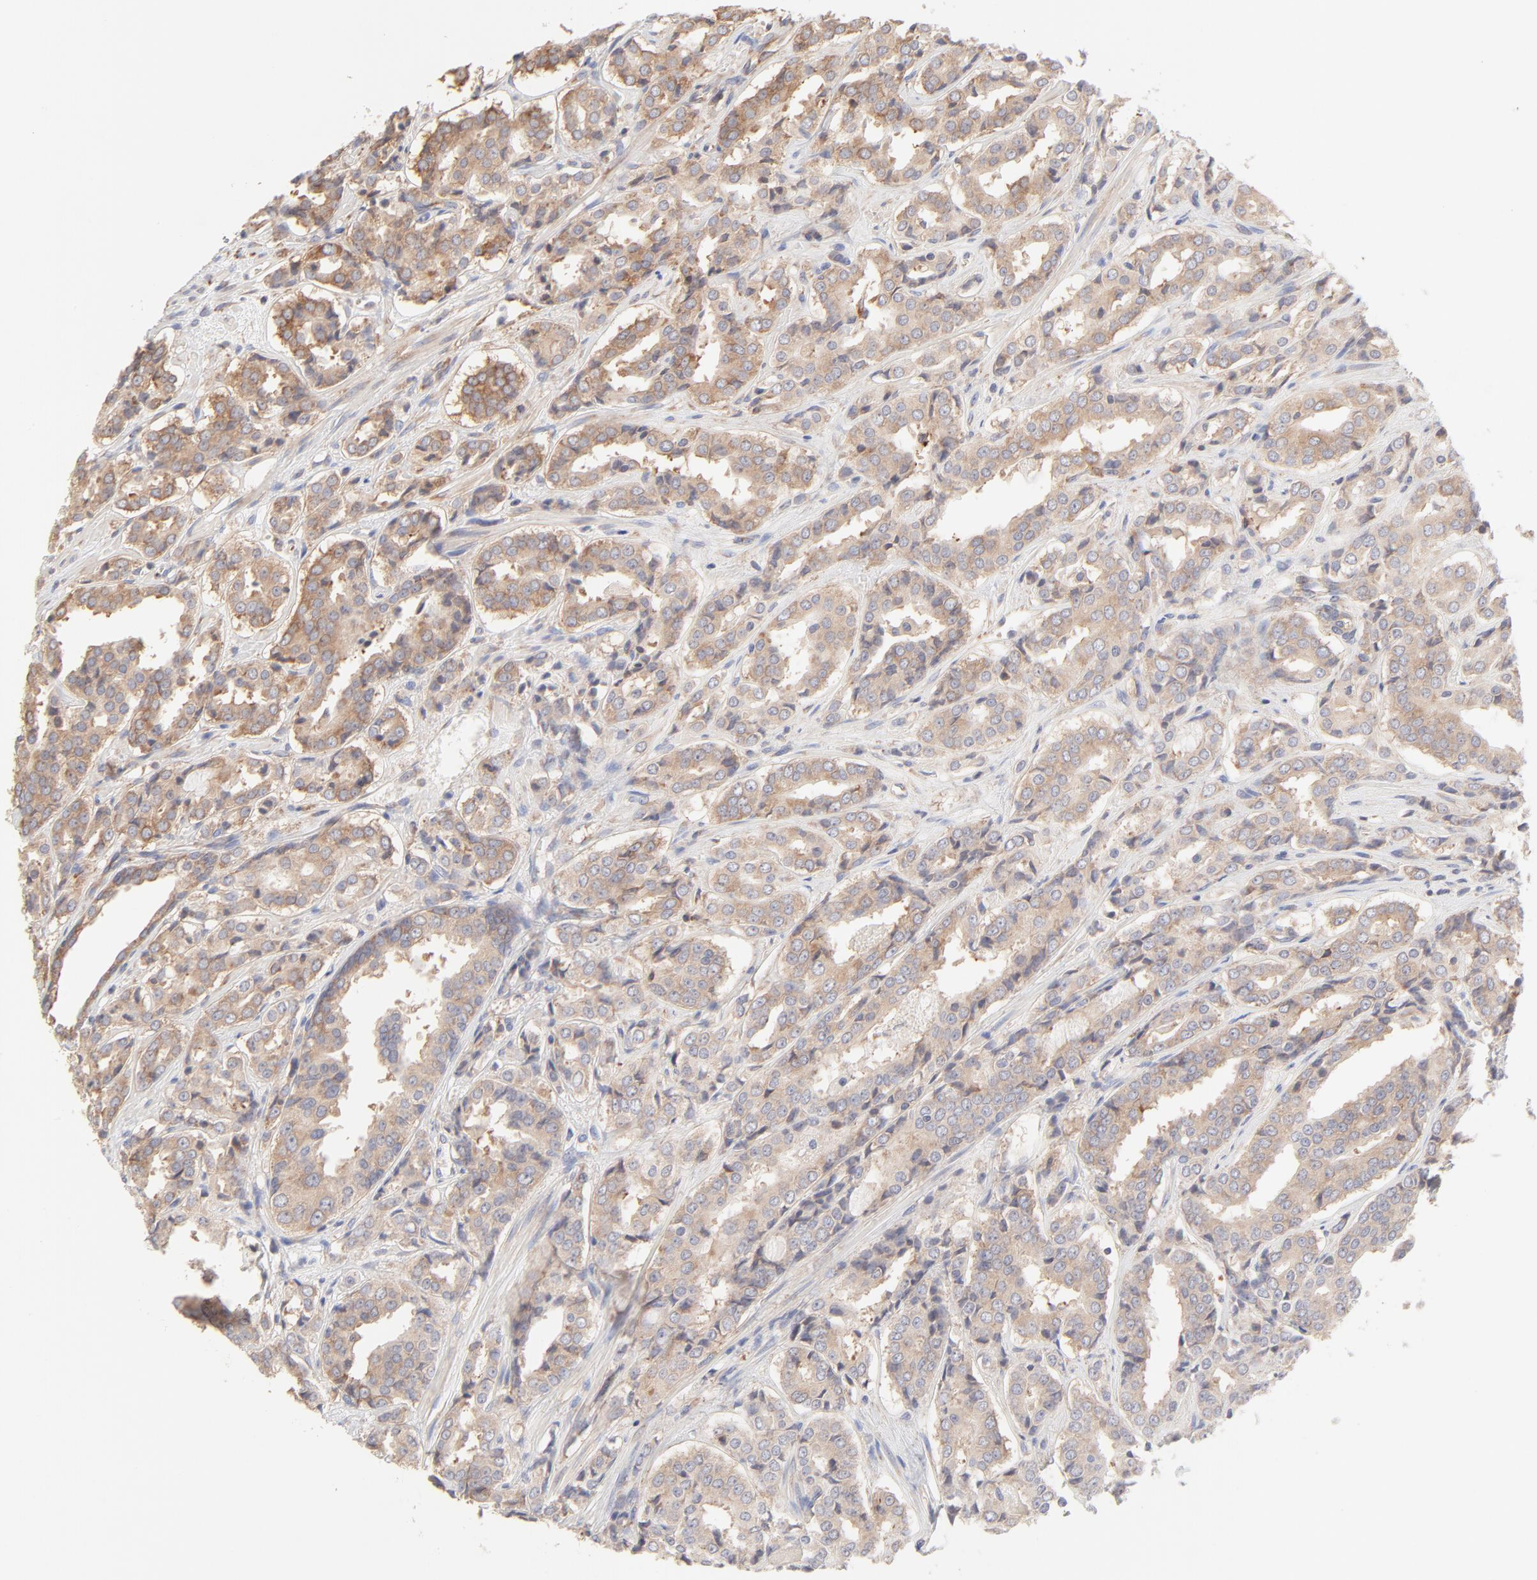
{"staining": {"intensity": "moderate", "quantity": ">75%", "location": "cytoplasmic/membranous"}, "tissue": "prostate cancer", "cell_type": "Tumor cells", "image_type": "cancer", "snomed": [{"axis": "morphology", "description": "Adenocarcinoma, Medium grade"}, {"axis": "topography", "description": "Prostate"}], "caption": "Moderate cytoplasmic/membranous protein positivity is present in about >75% of tumor cells in adenocarcinoma (medium-grade) (prostate). (DAB IHC with brightfield microscopy, high magnification).", "gene": "RPS21", "patient": {"sex": "male", "age": 60}}